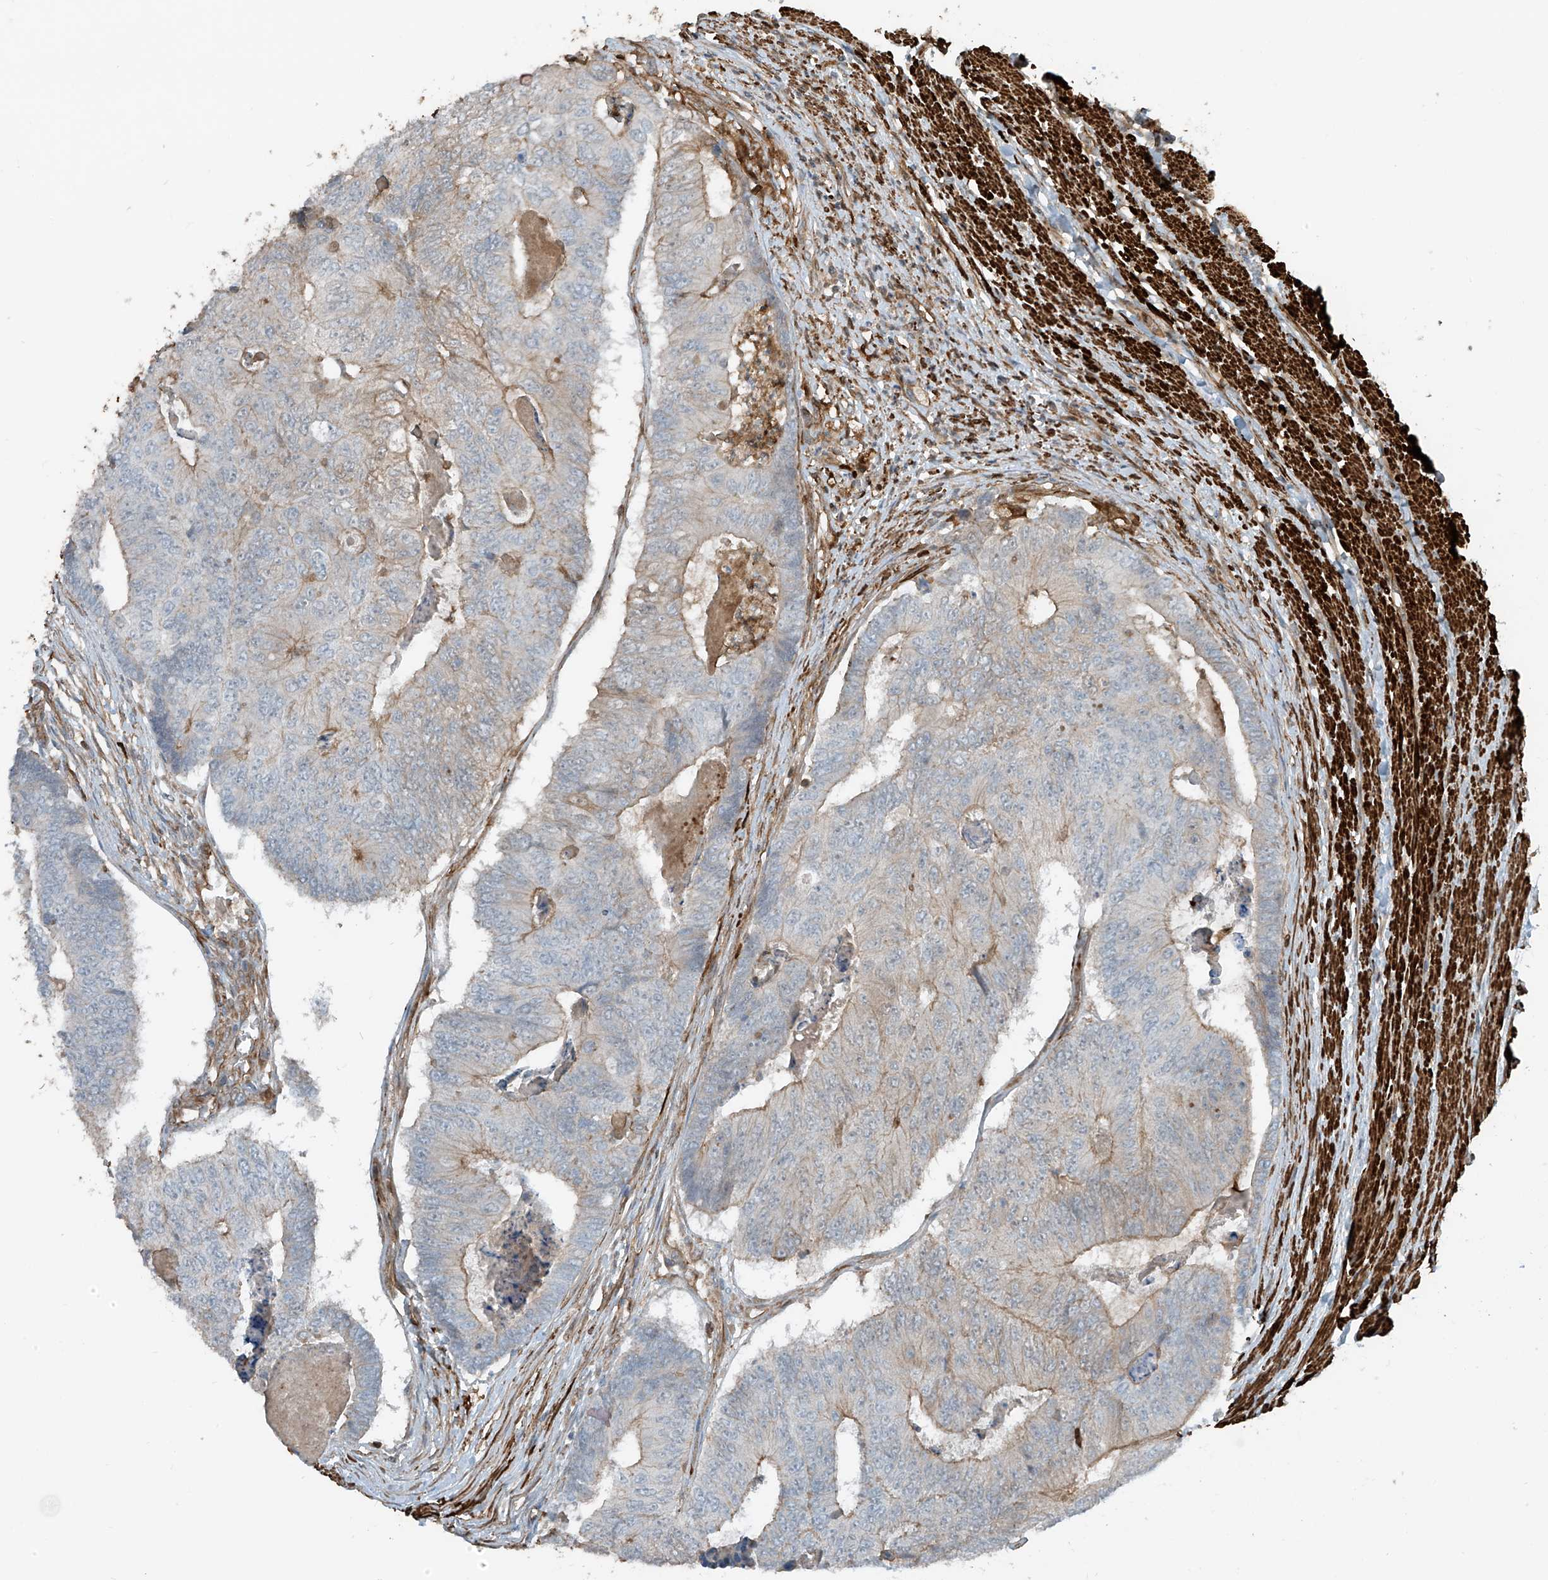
{"staining": {"intensity": "weak", "quantity": "<25%", "location": "cytoplasmic/membranous"}, "tissue": "colorectal cancer", "cell_type": "Tumor cells", "image_type": "cancer", "snomed": [{"axis": "morphology", "description": "Adenocarcinoma, NOS"}, {"axis": "topography", "description": "Colon"}], "caption": "Colorectal adenocarcinoma was stained to show a protein in brown. There is no significant positivity in tumor cells.", "gene": "SH3BGRL3", "patient": {"sex": "female", "age": 67}}